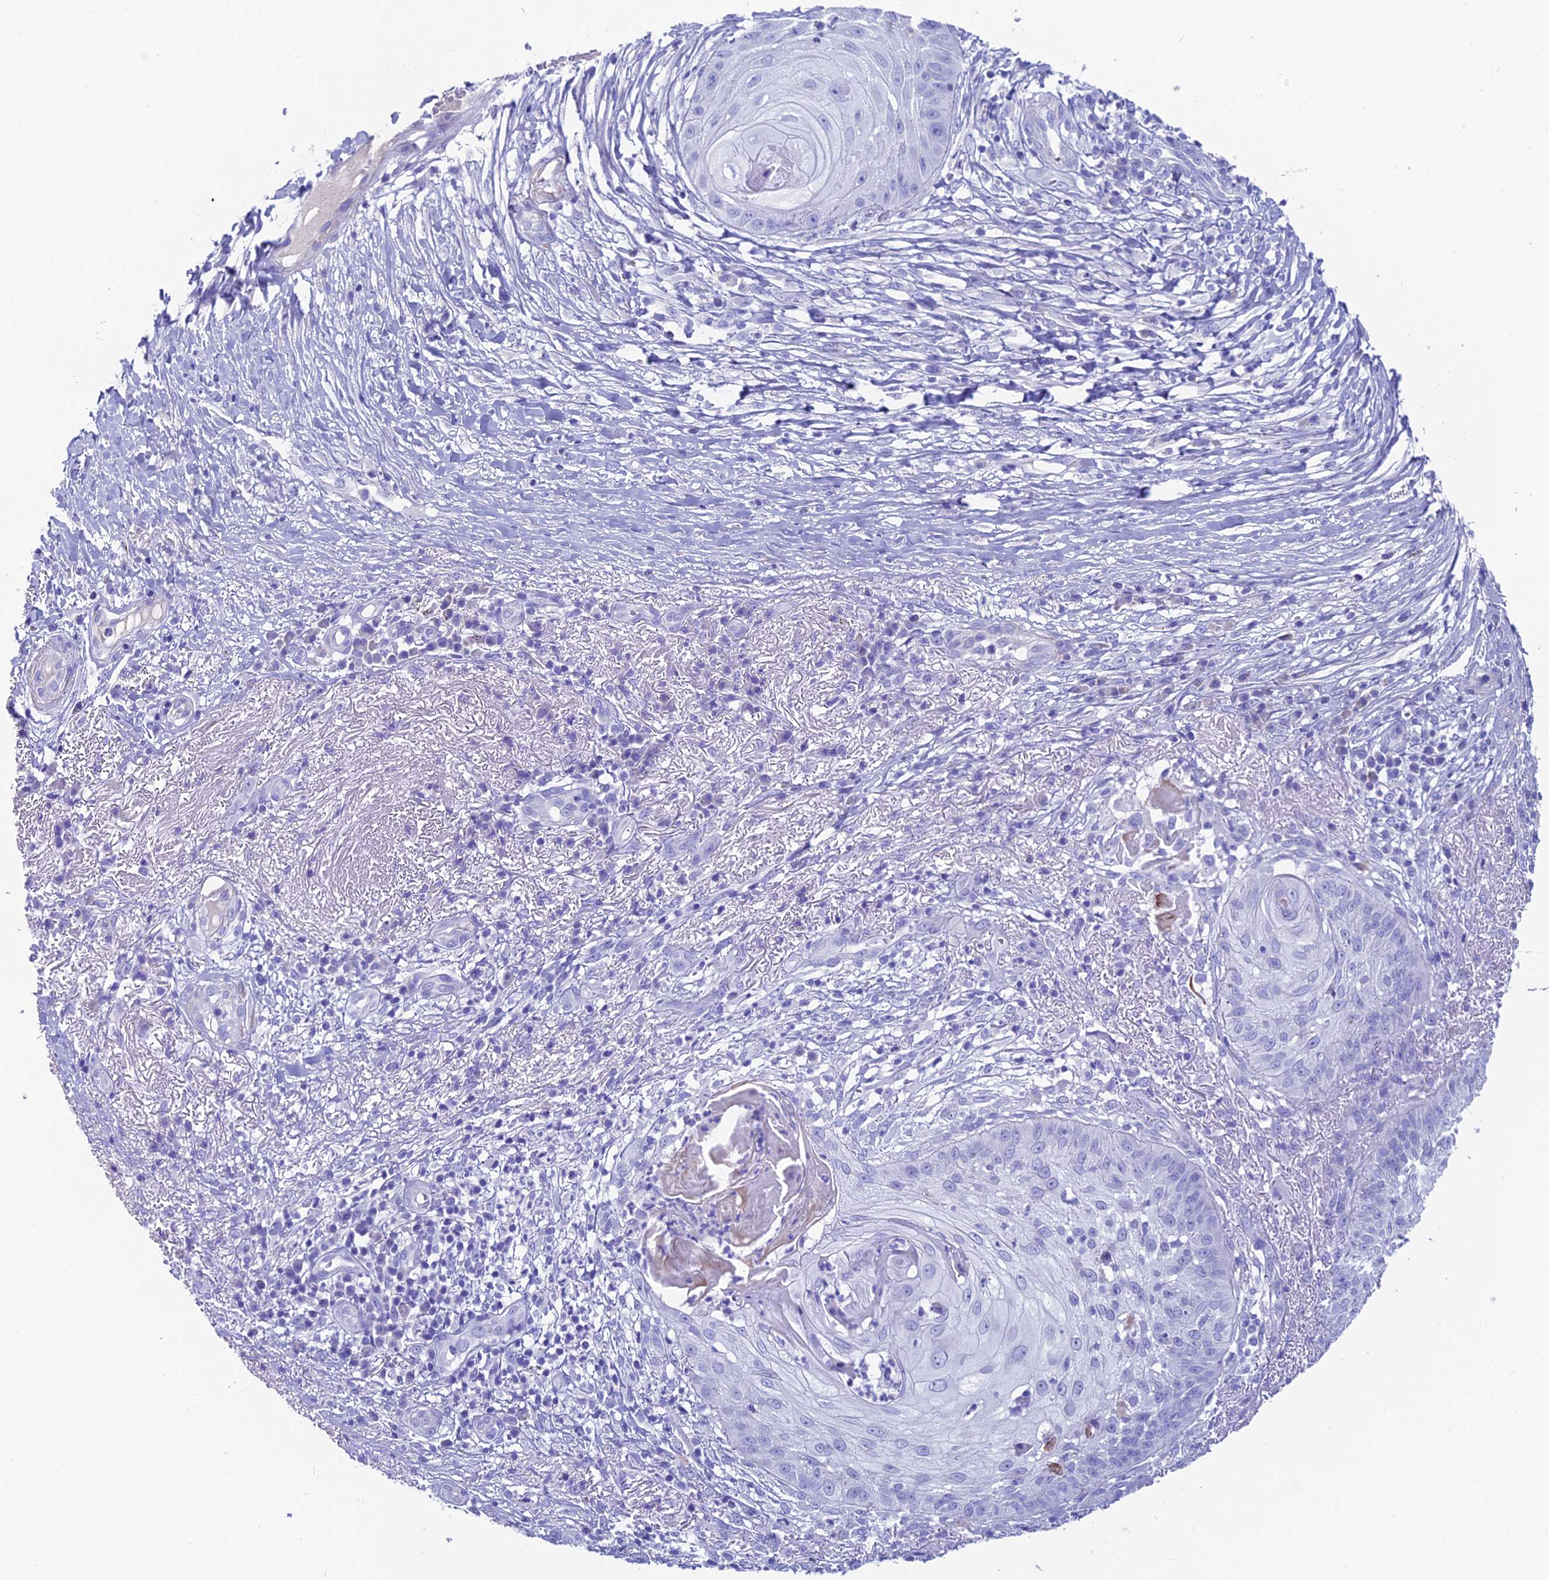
{"staining": {"intensity": "negative", "quantity": "none", "location": "none"}, "tissue": "skin cancer", "cell_type": "Tumor cells", "image_type": "cancer", "snomed": [{"axis": "morphology", "description": "Squamous cell carcinoma, NOS"}, {"axis": "topography", "description": "Skin"}], "caption": "Human skin cancer stained for a protein using immunohistochemistry reveals no positivity in tumor cells.", "gene": "GNG11", "patient": {"sex": "male", "age": 70}}